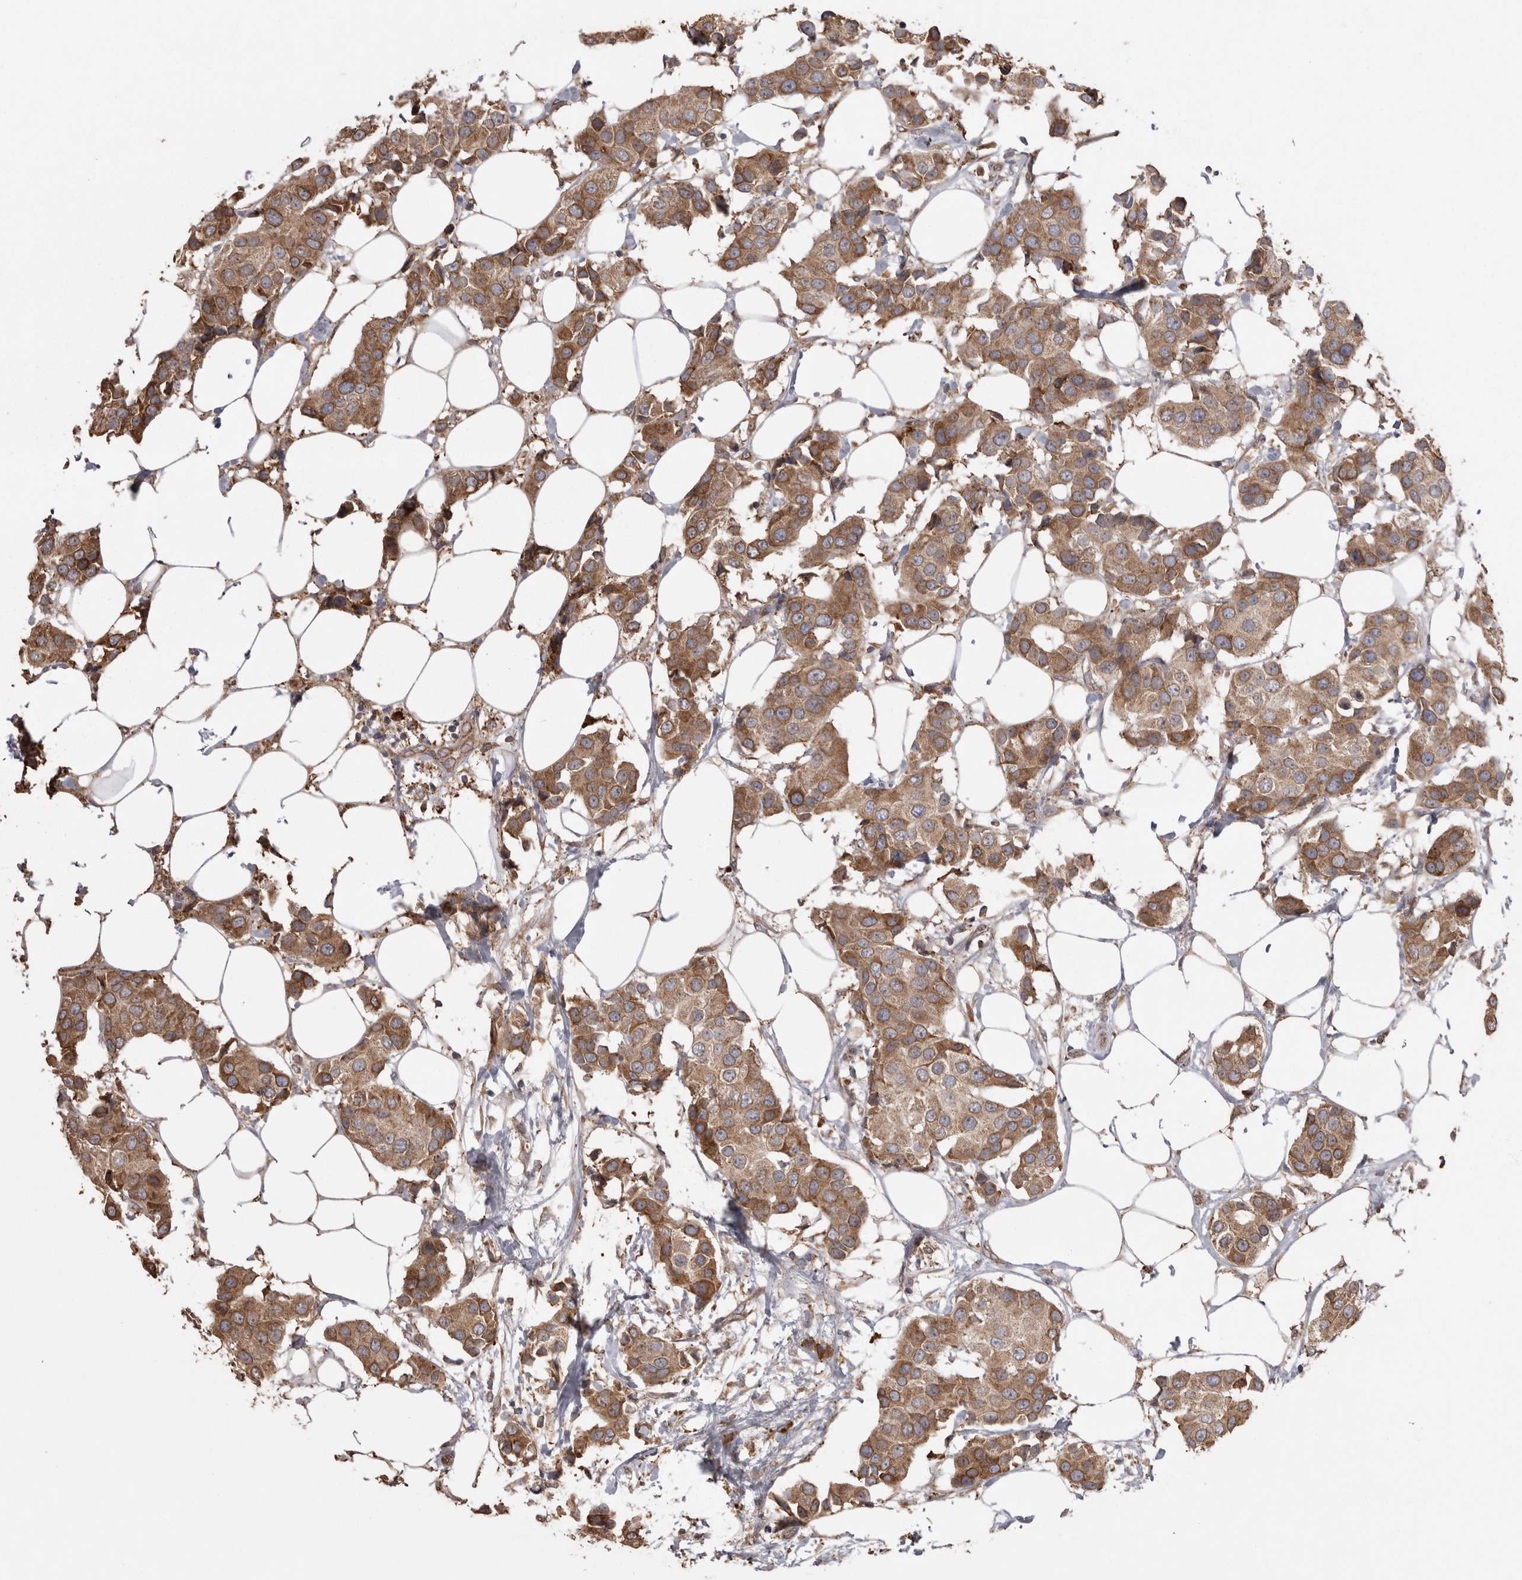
{"staining": {"intensity": "moderate", "quantity": ">75%", "location": "cytoplasmic/membranous"}, "tissue": "breast cancer", "cell_type": "Tumor cells", "image_type": "cancer", "snomed": [{"axis": "morphology", "description": "Normal tissue, NOS"}, {"axis": "morphology", "description": "Duct carcinoma"}, {"axis": "topography", "description": "Breast"}], "caption": "Brown immunohistochemical staining in human invasive ductal carcinoma (breast) exhibits moderate cytoplasmic/membranous expression in approximately >75% of tumor cells. Using DAB (brown) and hematoxylin (blue) stains, captured at high magnification using brightfield microscopy.", "gene": "PON2", "patient": {"sex": "female", "age": 39}}